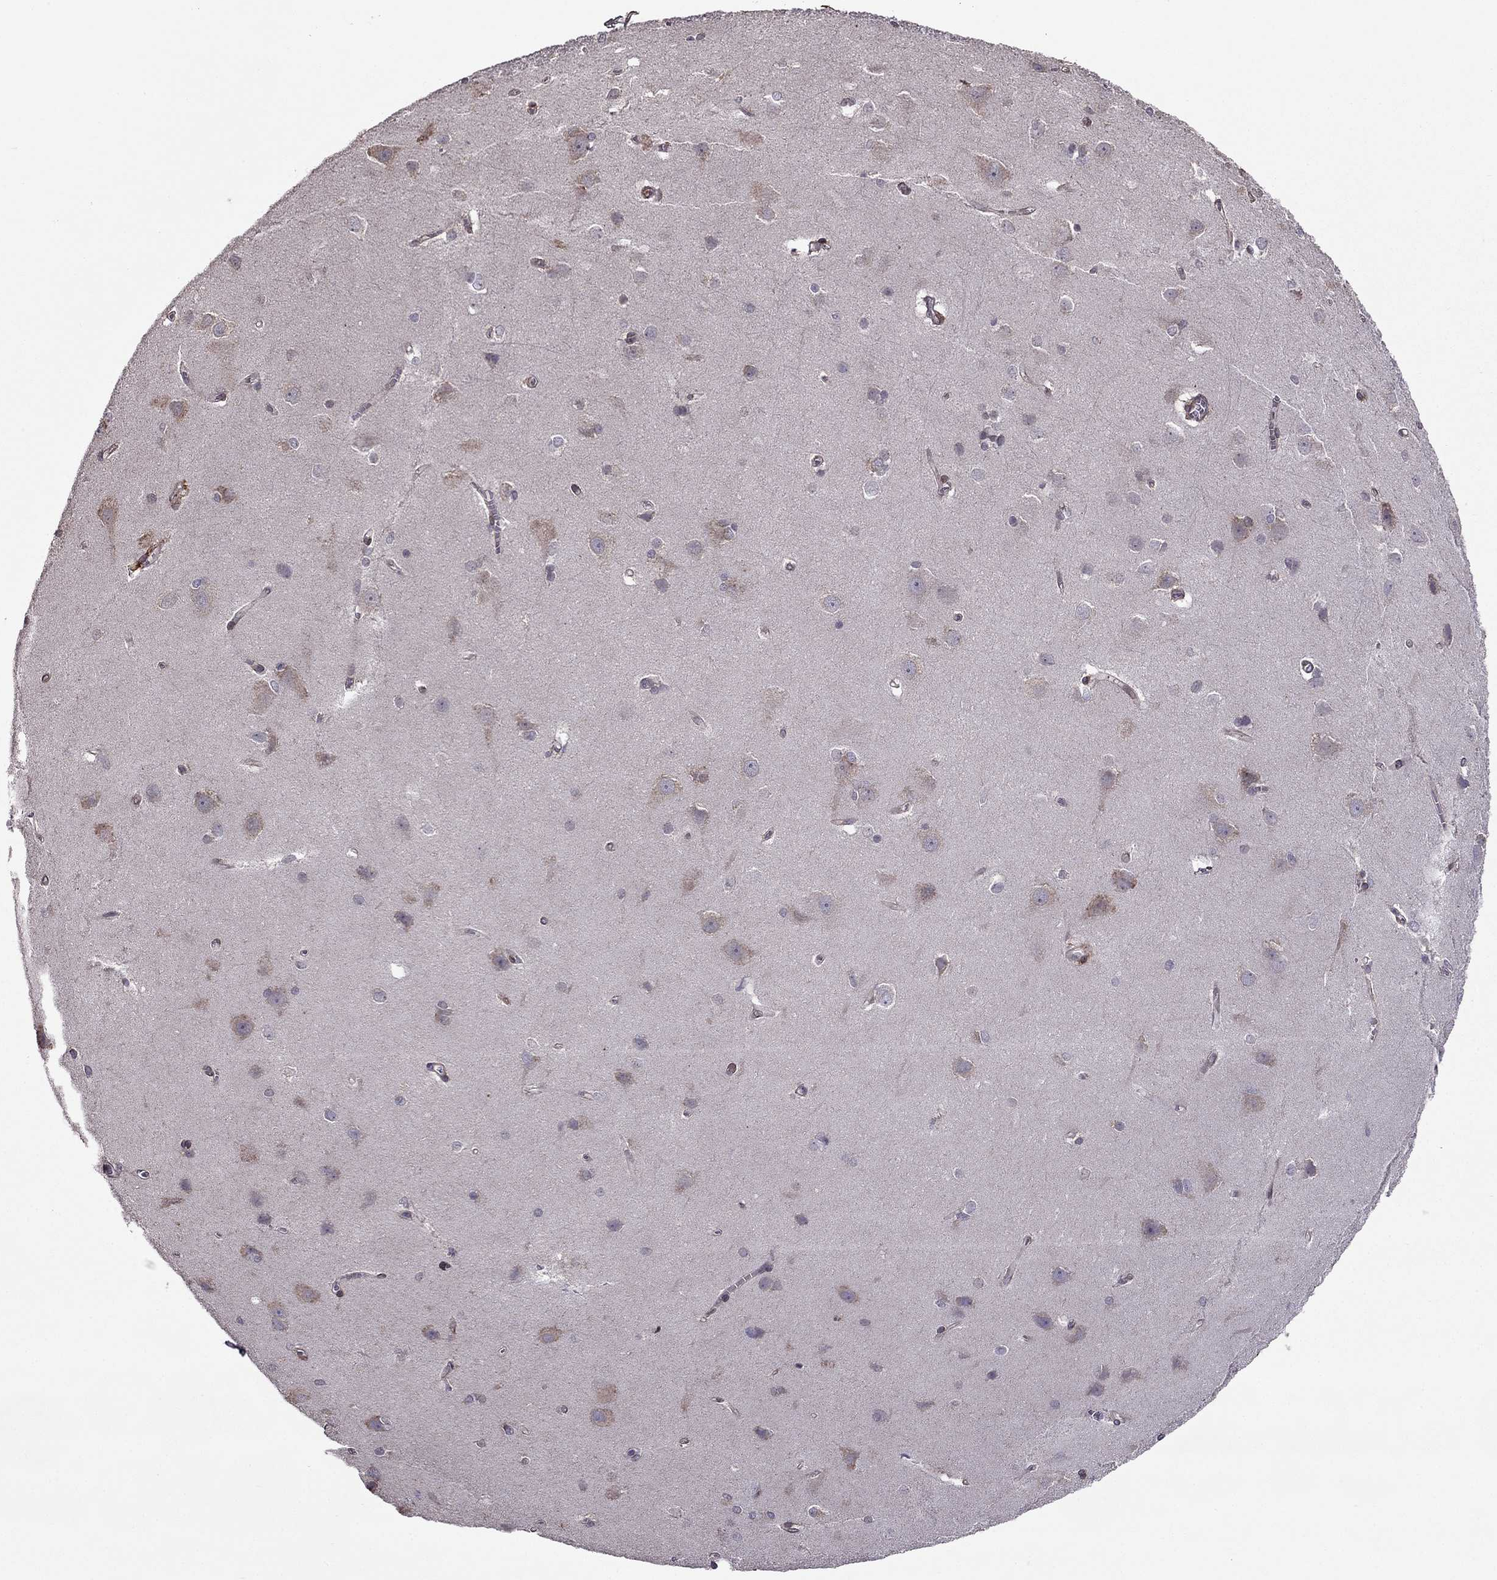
{"staining": {"intensity": "negative", "quantity": "none", "location": "none"}, "tissue": "cerebral cortex", "cell_type": "Endothelial cells", "image_type": "normal", "snomed": [{"axis": "morphology", "description": "Normal tissue, NOS"}, {"axis": "topography", "description": "Cerebral cortex"}], "caption": "This is an immunohistochemistry (IHC) histopathology image of benign cerebral cortex. There is no positivity in endothelial cells.", "gene": "IKBIP", "patient": {"sex": "male", "age": 37}}